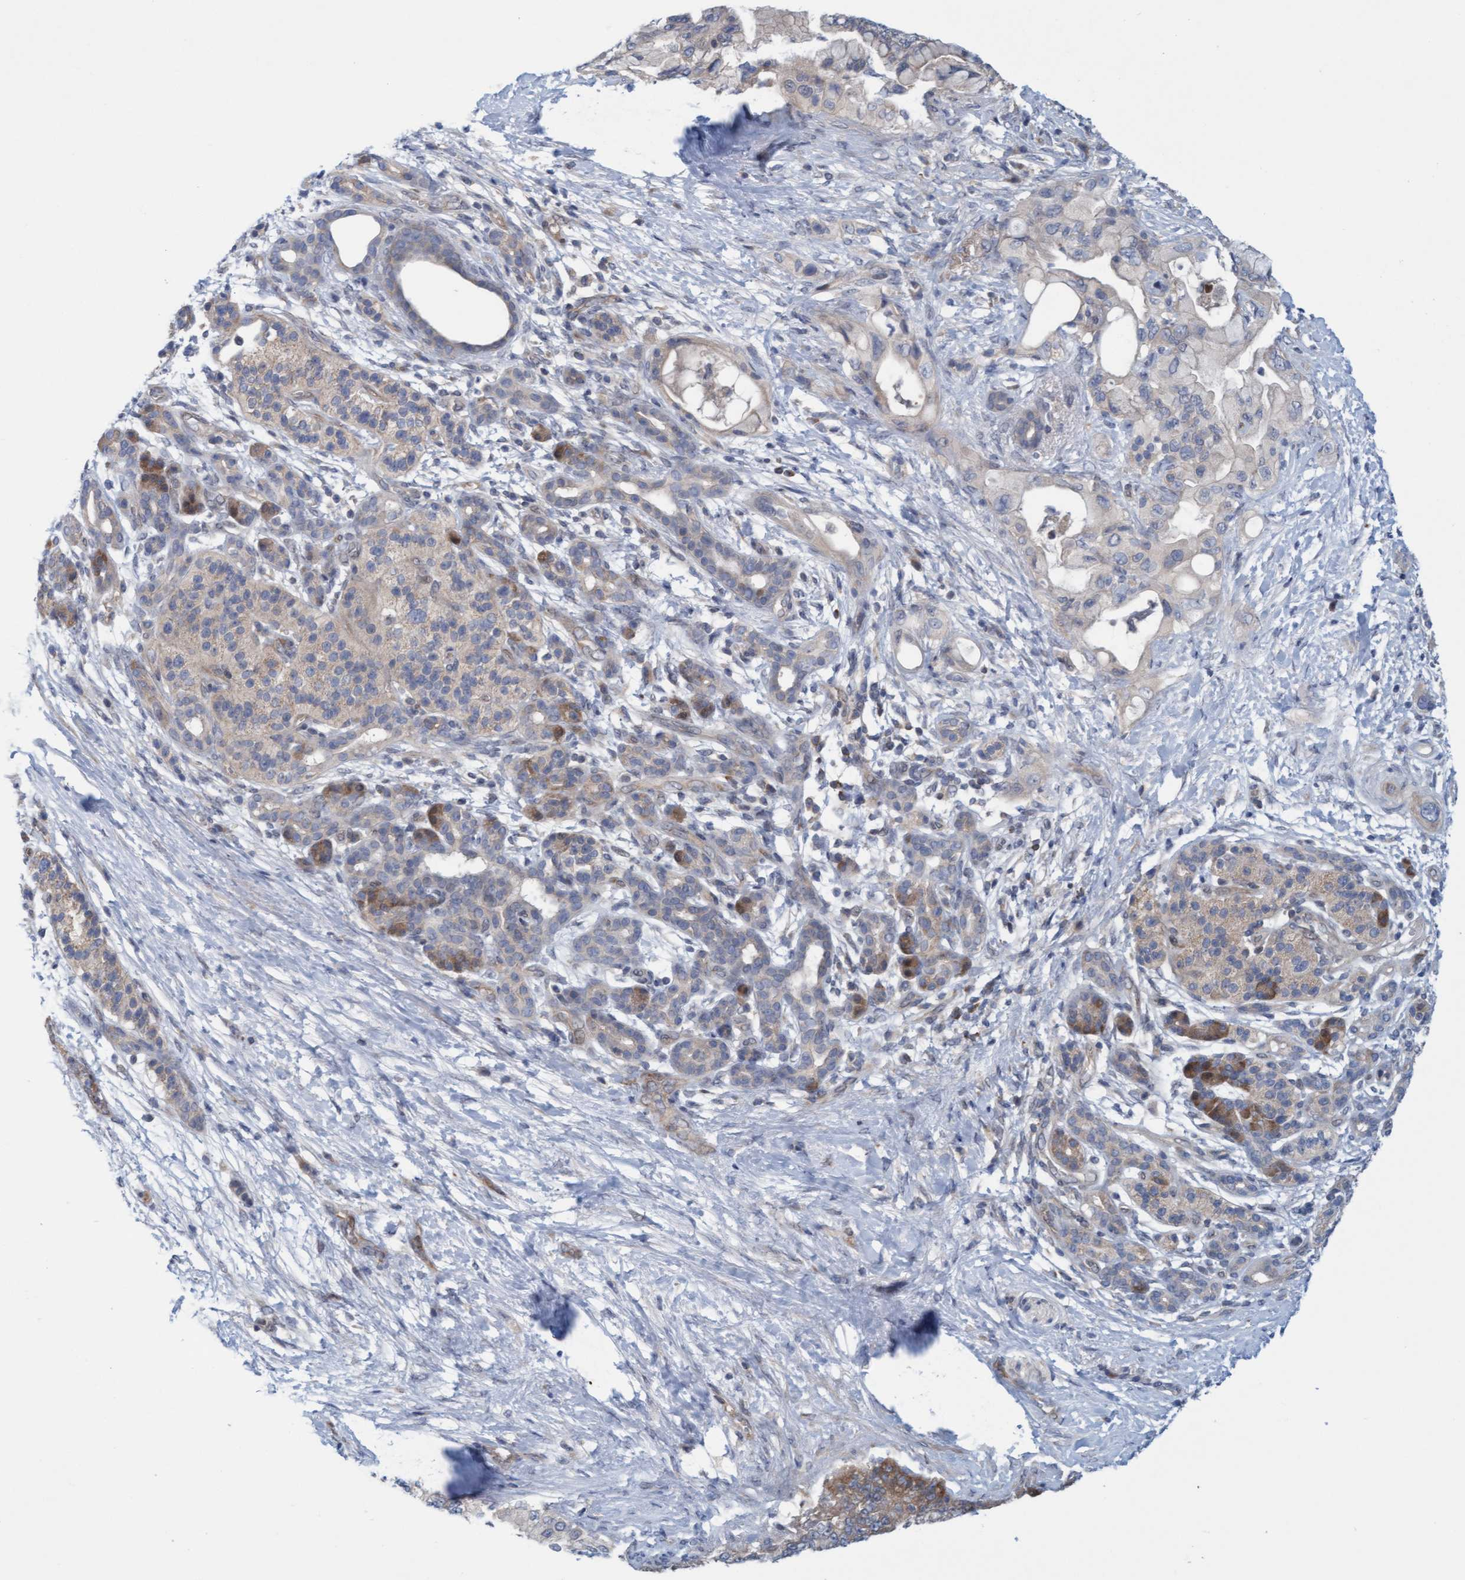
{"staining": {"intensity": "negative", "quantity": "none", "location": "none"}, "tissue": "pancreatic cancer", "cell_type": "Tumor cells", "image_type": "cancer", "snomed": [{"axis": "morphology", "description": "Adenocarcinoma, NOS"}, {"axis": "topography", "description": "Pancreas"}], "caption": "This is an immunohistochemistry image of pancreatic adenocarcinoma. There is no expression in tumor cells.", "gene": "KLHL25", "patient": {"sex": "male", "age": 59}}